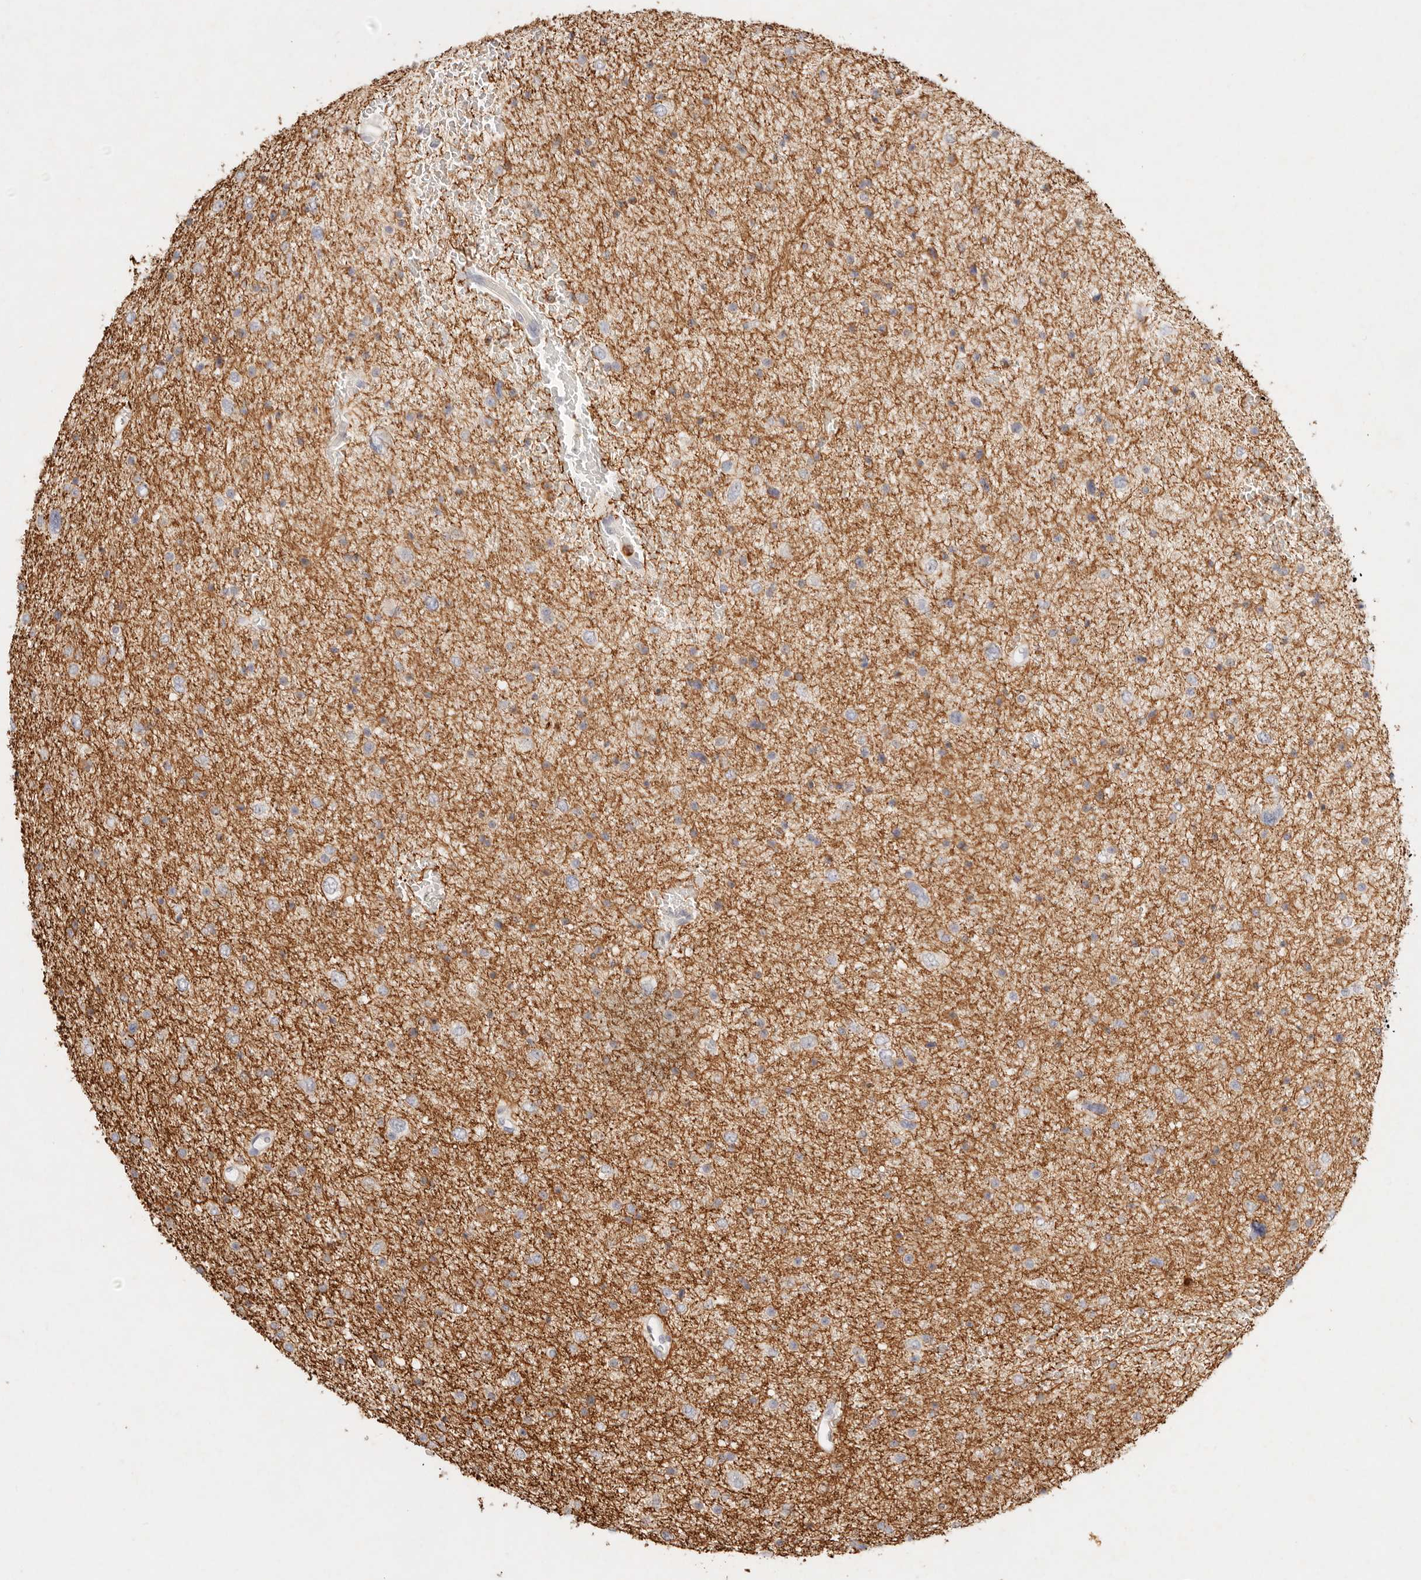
{"staining": {"intensity": "moderate", "quantity": "<25%", "location": "cytoplasmic/membranous"}, "tissue": "glioma", "cell_type": "Tumor cells", "image_type": "cancer", "snomed": [{"axis": "morphology", "description": "Glioma, malignant, Low grade"}, {"axis": "topography", "description": "Brain"}], "caption": "IHC of human malignant glioma (low-grade) shows low levels of moderate cytoplasmic/membranous positivity in approximately <25% of tumor cells.", "gene": "GPR84", "patient": {"sex": "female", "age": 37}}